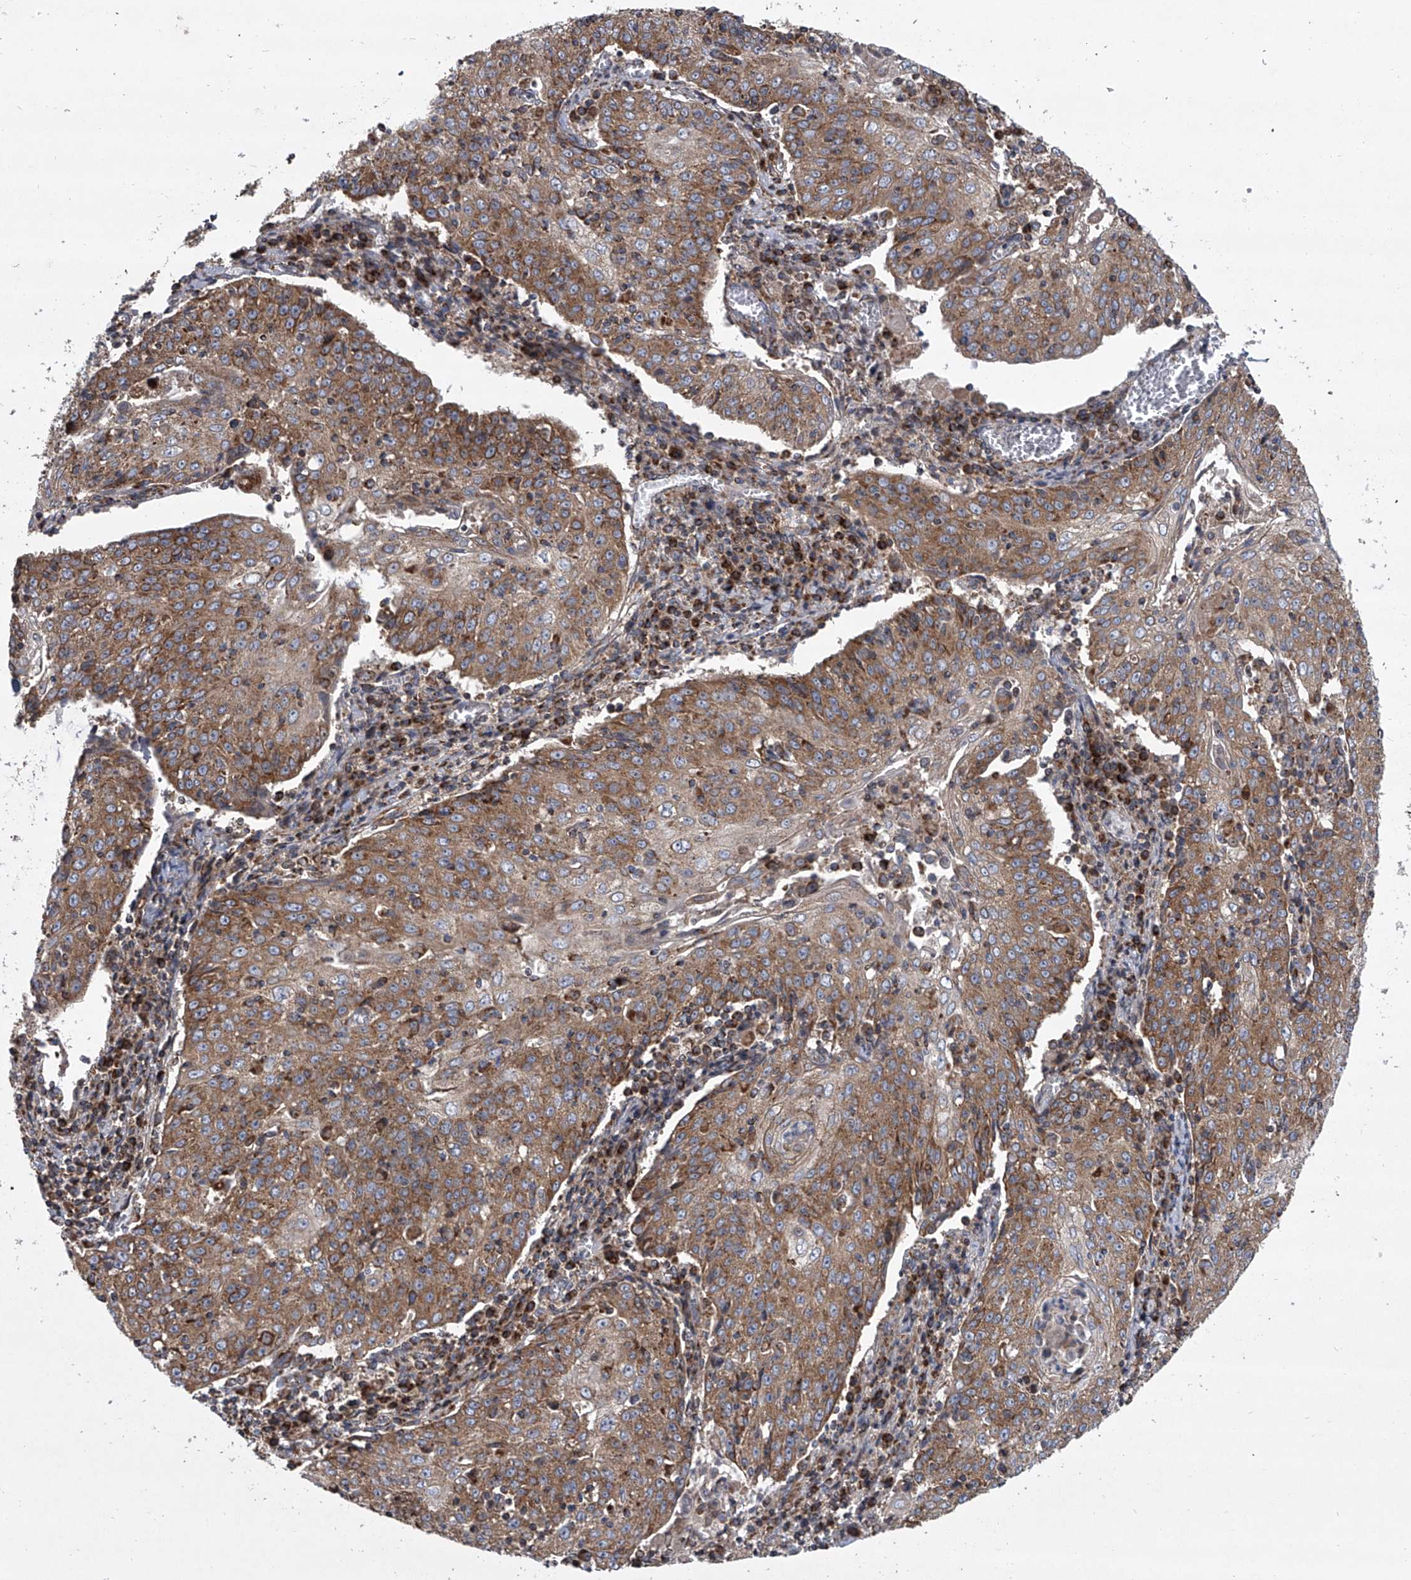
{"staining": {"intensity": "moderate", "quantity": ">75%", "location": "cytoplasmic/membranous"}, "tissue": "cervical cancer", "cell_type": "Tumor cells", "image_type": "cancer", "snomed": [{"axis": "morphology", "description": "Squamous cell carcinoma, NOS"}, {"axis": "topography", "description": "Cervix"}], "caption": "Cervical squamous cell carcinoma stained for a protein (brown) demonstrates moderate cytoplasmic/membranous positive positivity in about >75% of tumor cells.", "gene": "ZC3H15", "patient": {"sex": "female", "age": 48}}